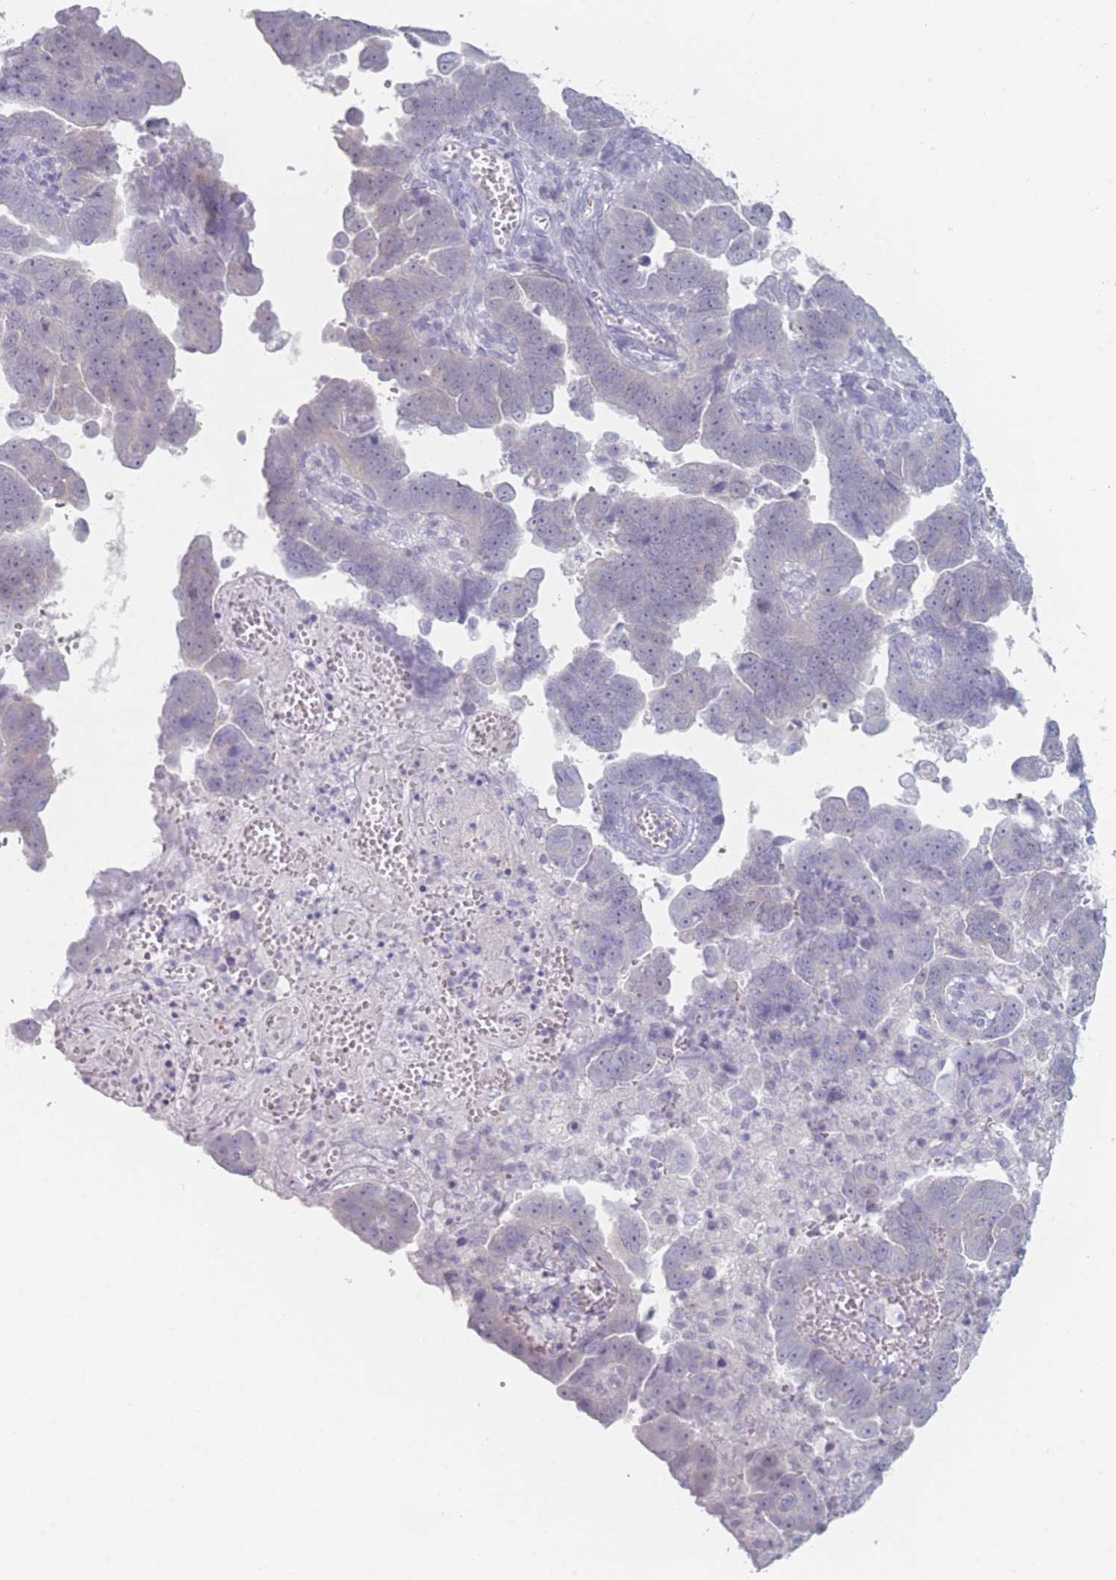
{"staining": {"intensity": "negative", "quantity": "none", "location": "none"}, "tissue": "endometrial cancer", "cell_type": "Tumor cells", "image_type": "cancer", "snomed": [{"axis": "morphology", "description": "Adenocarcinoma, NOS"}, {"axis": "topography", "description": "Endometrium"}], "caption": "A photomicrograph of human endometrial cancer (adenocarcinoma) is negative for staining in tumor cells.", "gene": "RNF4", "patient": {"sex": "female", "age": 75}}